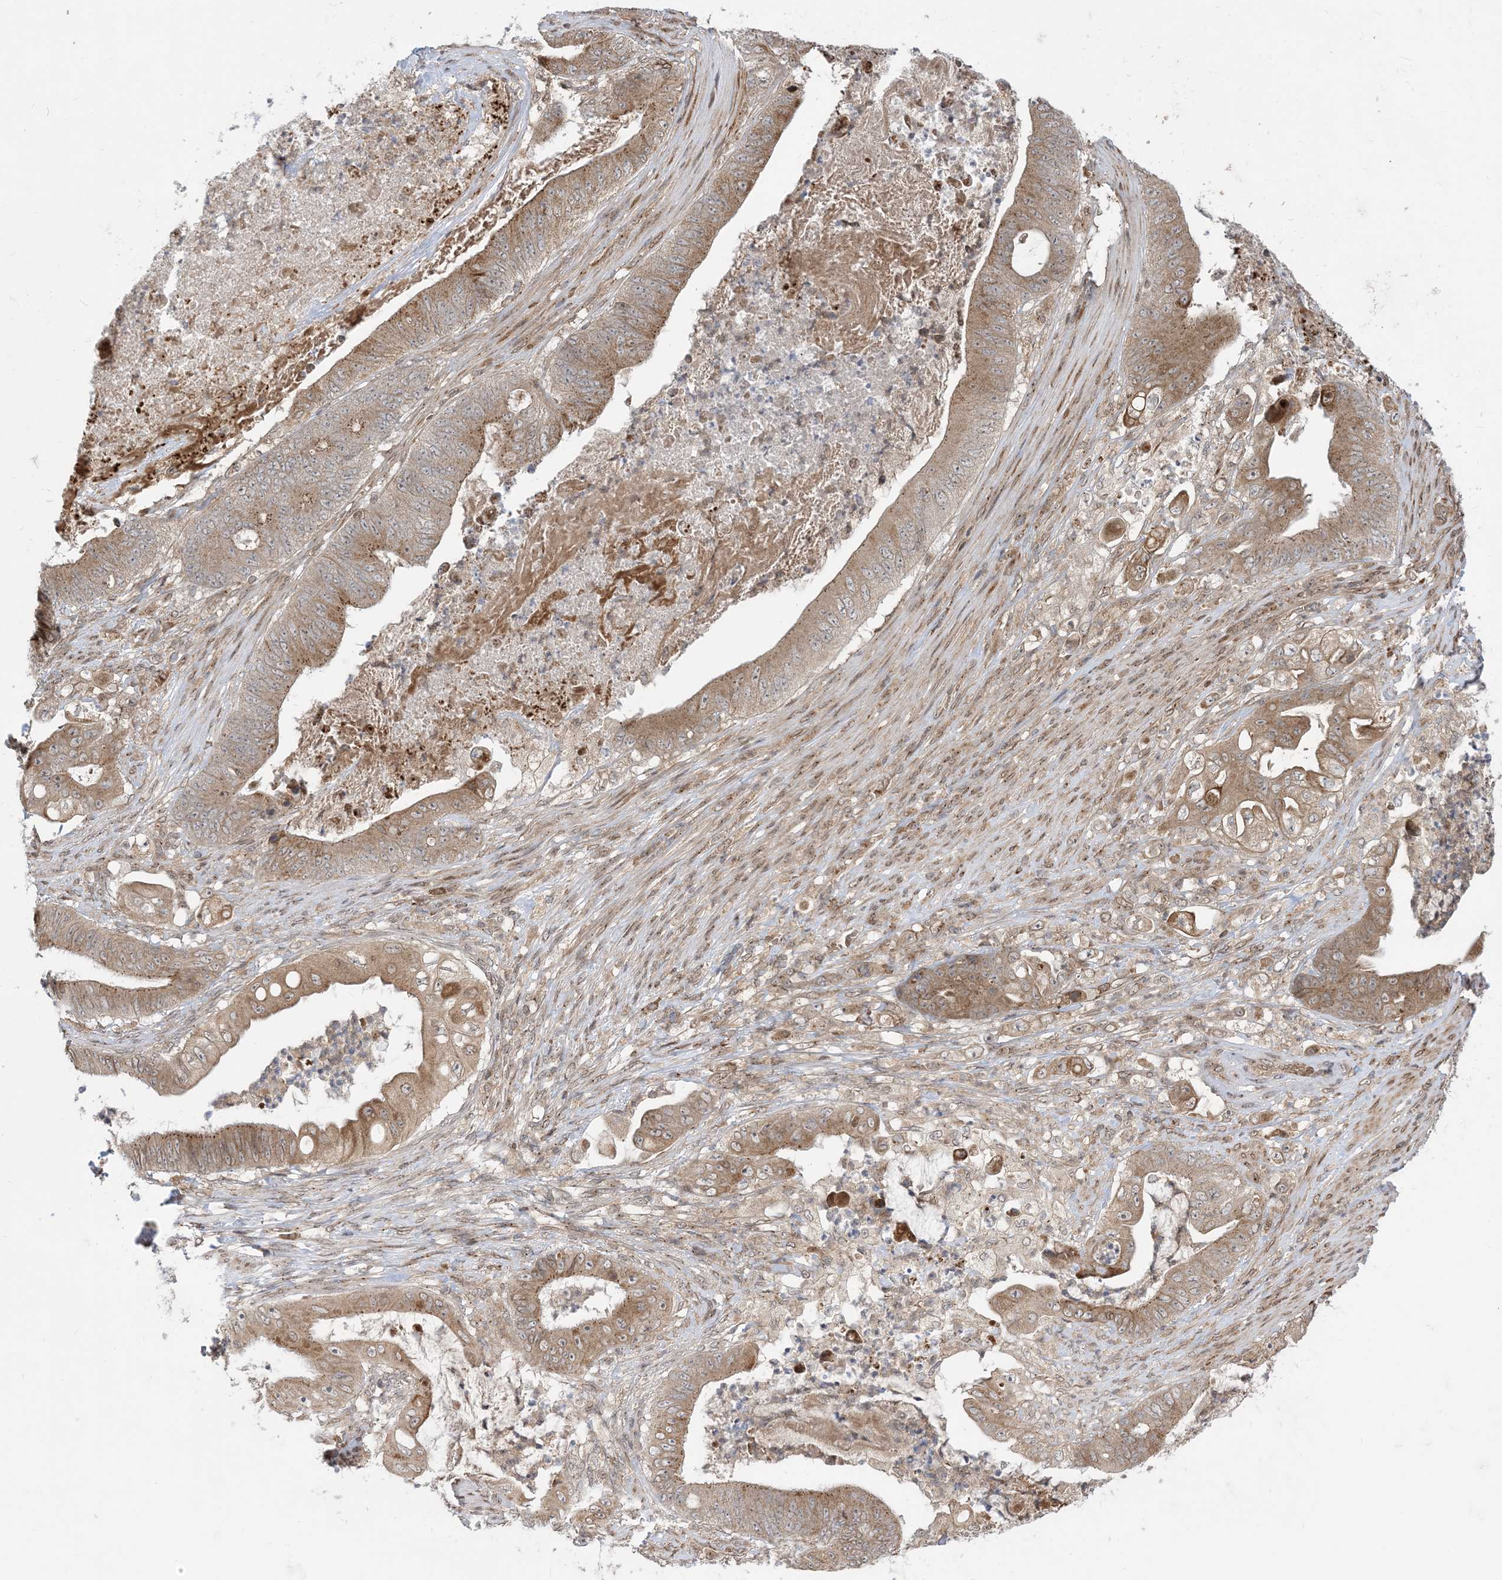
{"staining": {"intensity": "moderate", "quantity": ">75%", "location": "cytoplasmic/membranous"}, "tissue": "stomach cancer", "cell_type": "Tumor cells", "image_type": "cancer", "snomed": [{"axis": "morphology", "description": "Adenocarcinoma, NOS"}, {"axis": "topography", "description": "Stomach"}], "caption": "An image of human stomach adenocarcinoma stained for a protein shows moderate cytoplasmic/membranous brown staining in tumor cells.", "gene": "CASP4", "patient": {"sex": "female", "age": 73}}